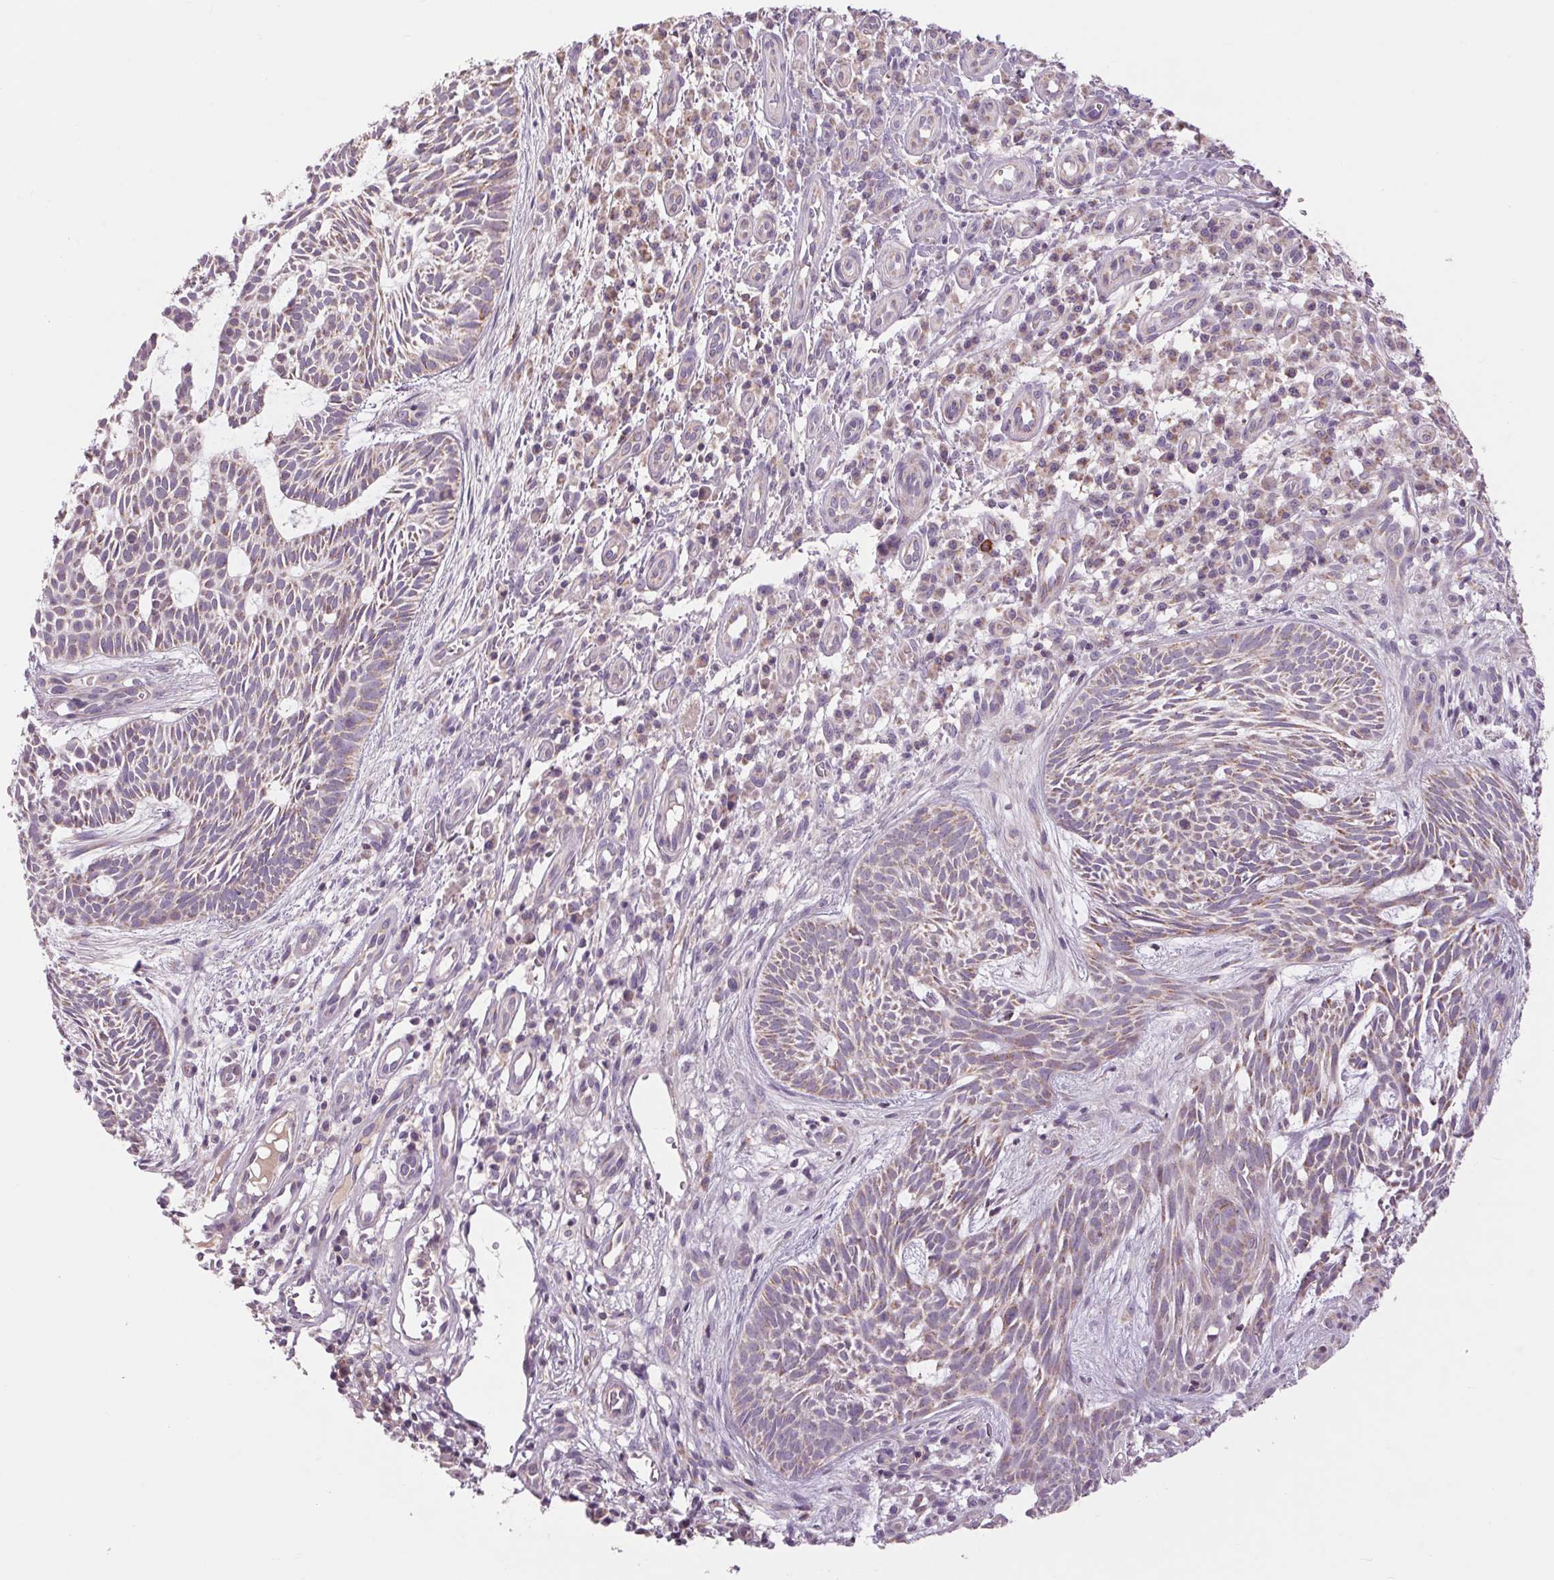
{"staining": {"intensity": "weak", "quantity": "<25%", "location": "cytoplasmic/membranous"}, "tissue": "skin cancer", "cell_type": "Tumor cells", "image_type": "cancer", "snomed": [{"axis": "morphology", "description": "Basal cell carcinoma"}, {"axis": "topography", "description": "Skin"}], "caption": "Immunohistochemical staining of human basal cell carcinoma (skin) exhibits no significant expression in tumor cells.", "gene": "COX6A1", "patient": {"sex": "male", "age": 59}}